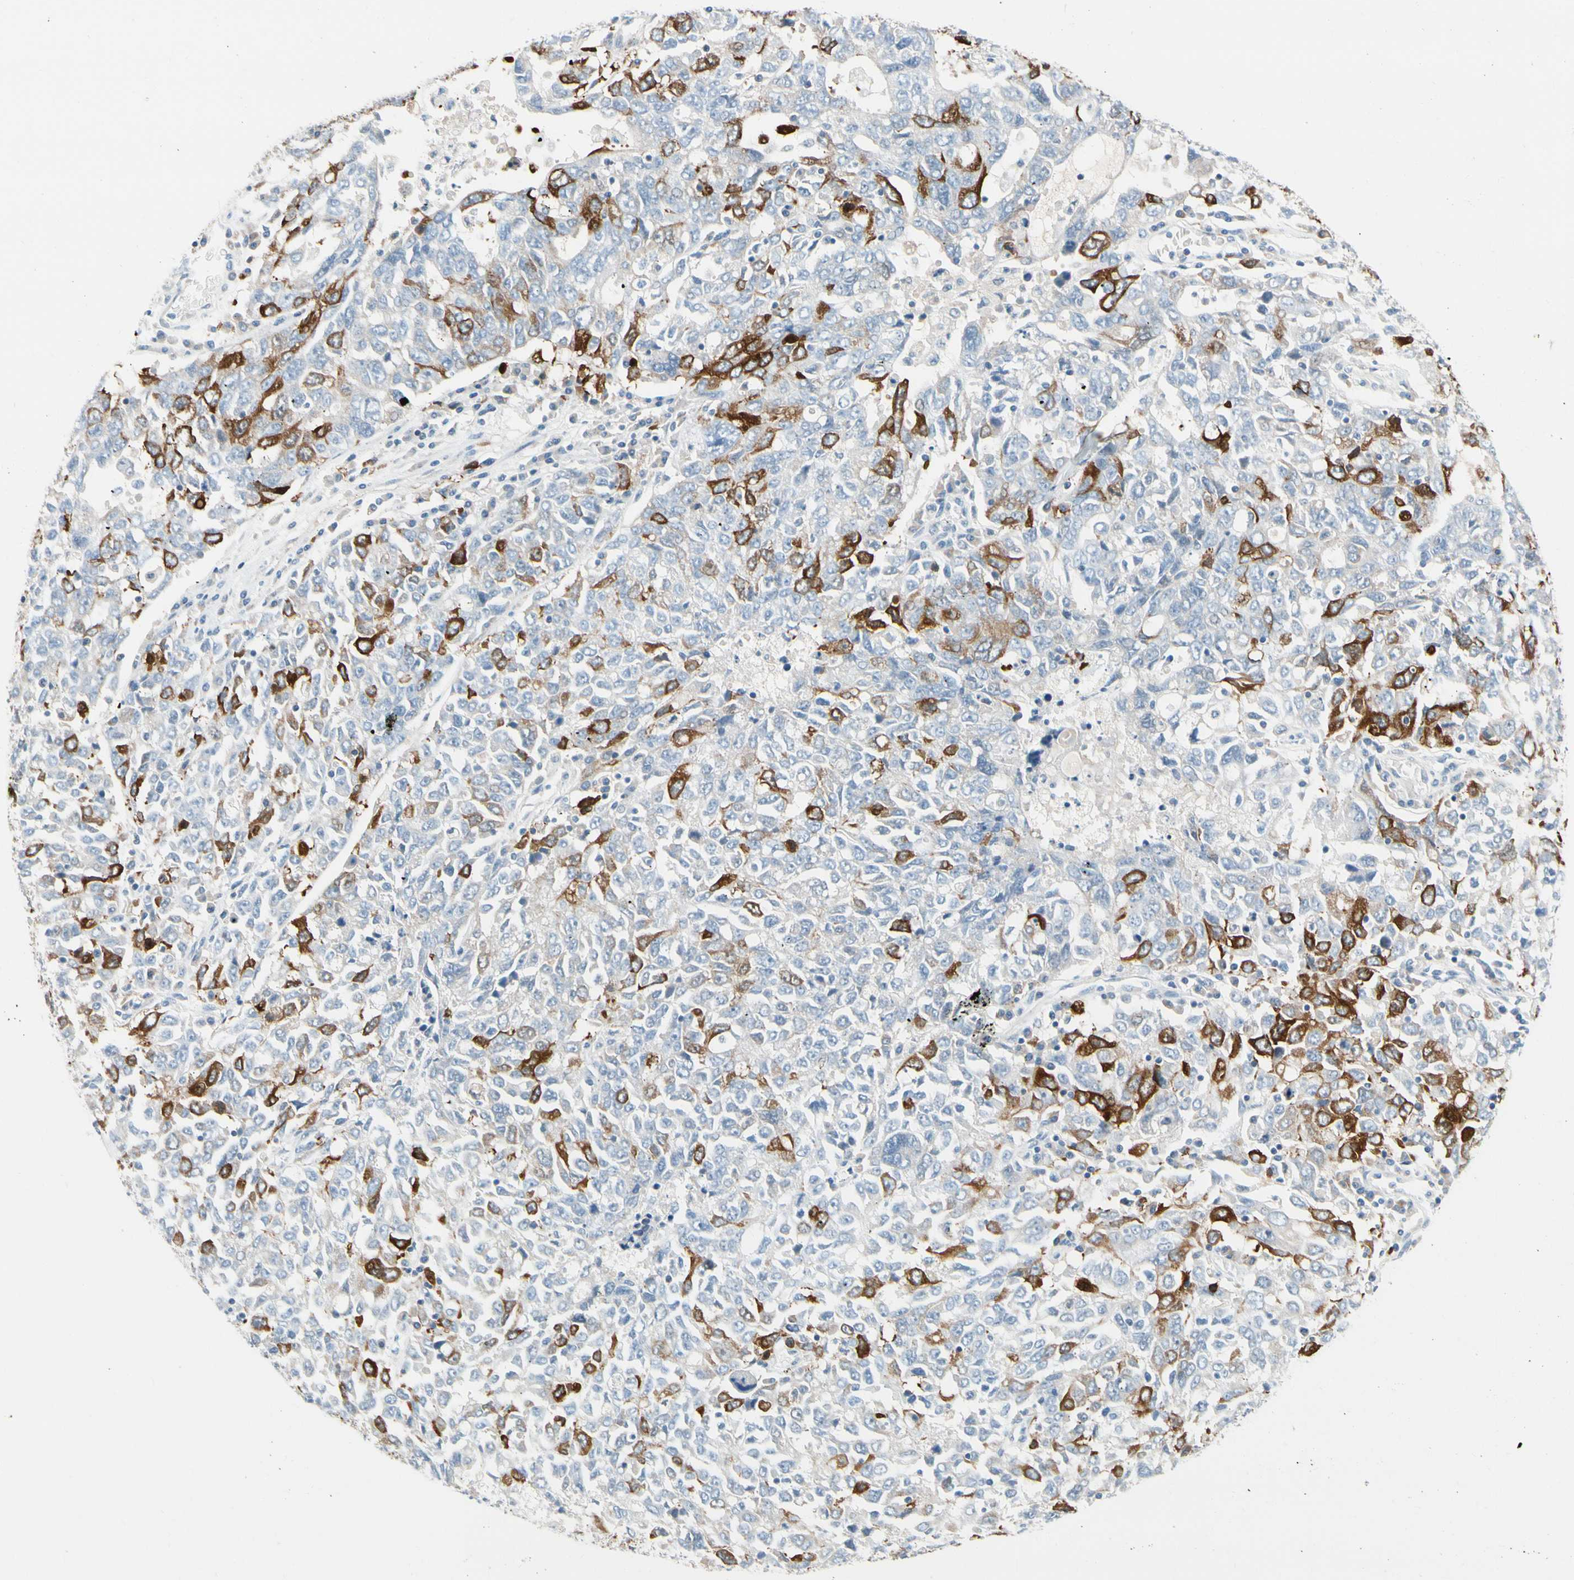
{"staining": {"intensity": "moderate", "quantity": "25%-75%", "location": "cytoplasmic/membranous"}, "tissue": "ovarian cancer", "cell_type": "Tumor cells", "image_type": "cancer", "snomed": [{"axis": "morphology", "description": "Carcinoma, endometroid"}, {"axis": "topography", "description": "Ovary"}], "caption": "Immunohistochemical staining of human endometroid carcinoma (ovarian) shows moderate cytoplasmic/membranous protein positivity in about 25%-75% of tumor cells.", "gene": "TACC3", "patient": {"sex": "female", "age": 62}}